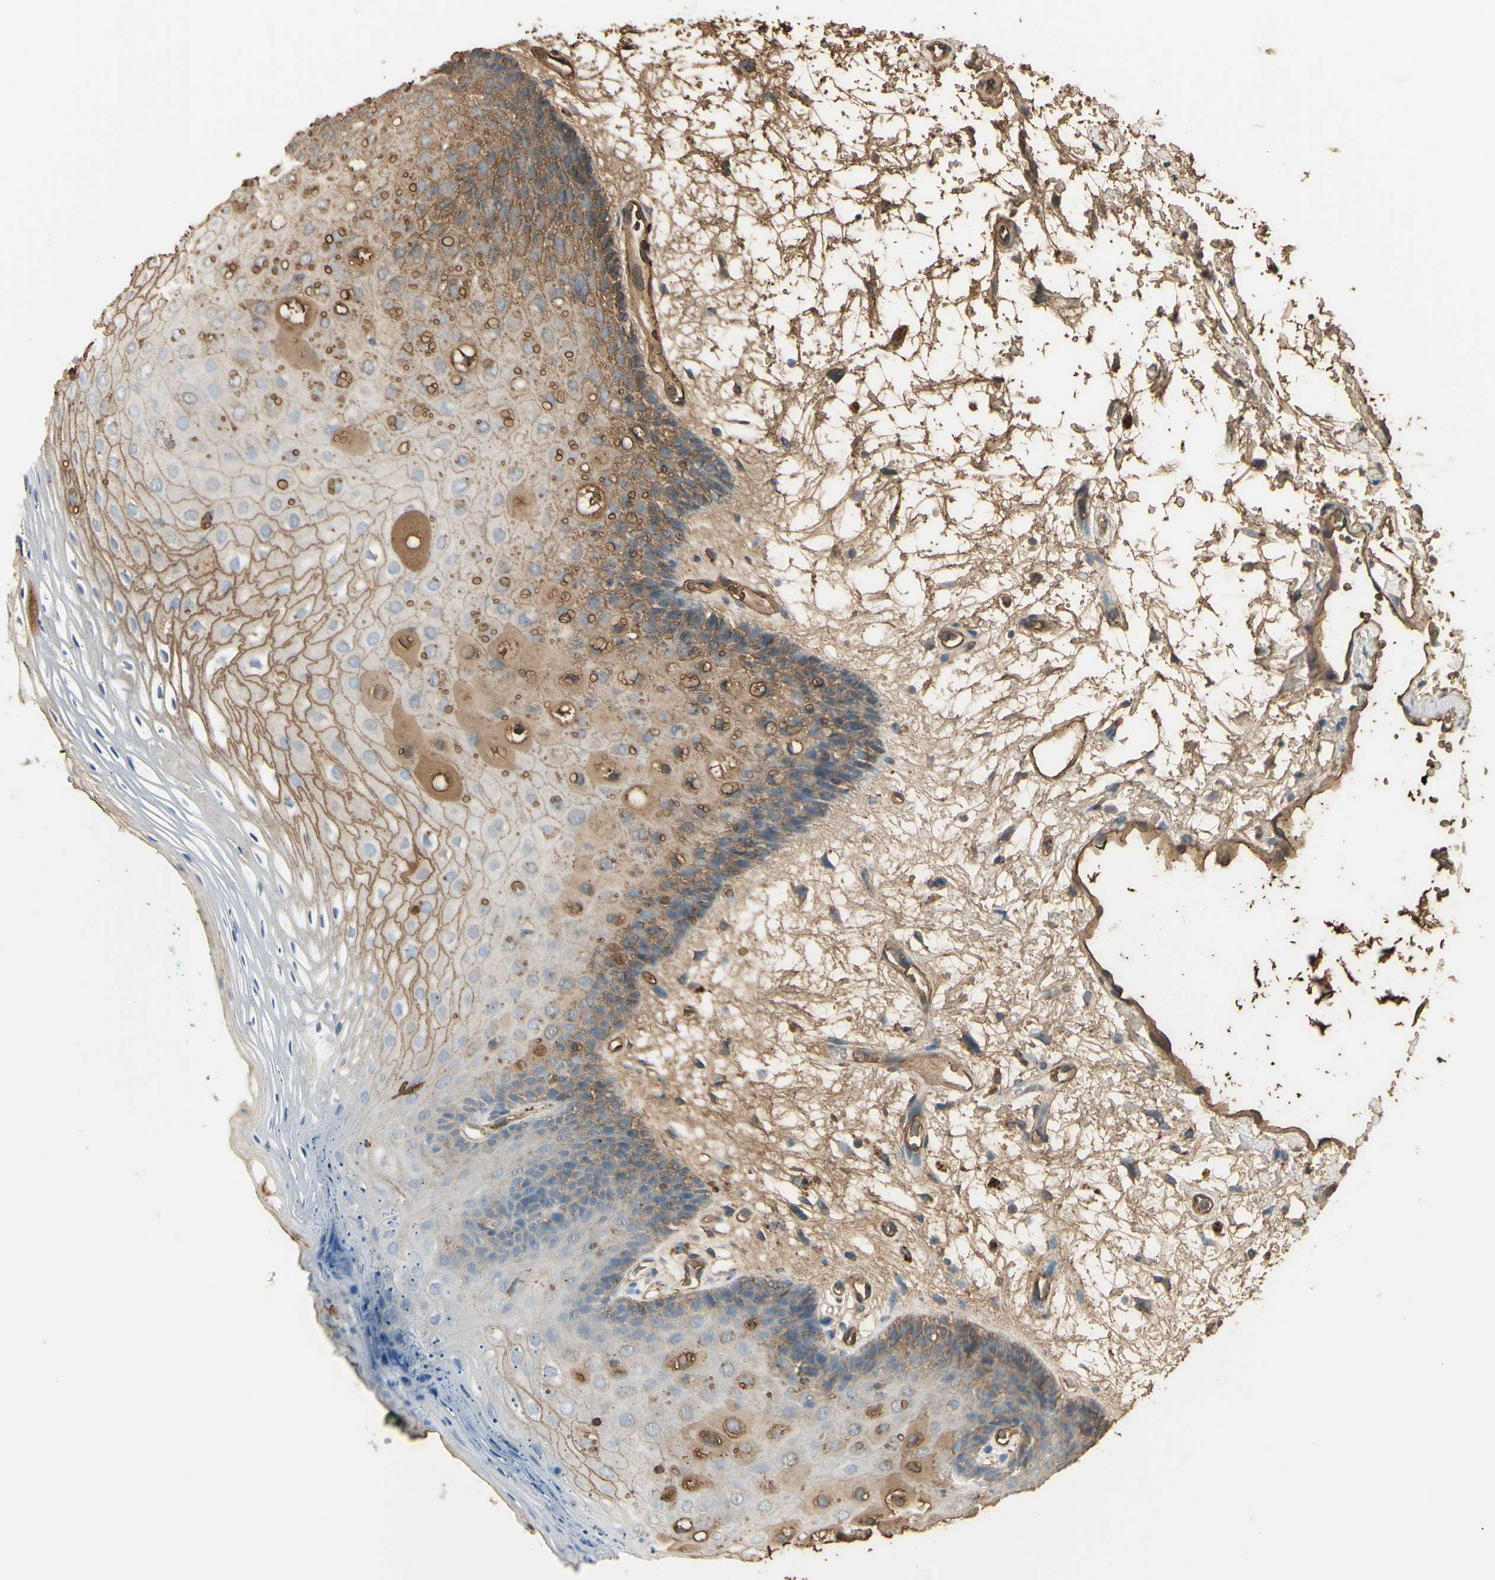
{"staining": {"intensity": "moderate", "quantity": "25%-75%", "location": "cytoplasmic/membranous"}, "tissue": "oral mucosa", "cell_type": "Squamous epithelial cells", "image_type": "normal", "snomed": [{"axis": "morphology", "description": "Normal tissue, NOS"}, {"axis": "topography", "description": "Skeletal muscle"}, {"axis": "topography", "description": "Oral tissue"}, {"axis": "topography", "description": "Peripheral nerve tissue"}], "caption": "Immunohistochemical staining of normal human oral mucosa shows 25%-75% levels of moderate cytoplasmic/membranous protein positivity in approximately 25%-75% of squamous epithelial cells.", "gene": "ANGPTL1", "patient": {"sex": "female", "age": 84}}